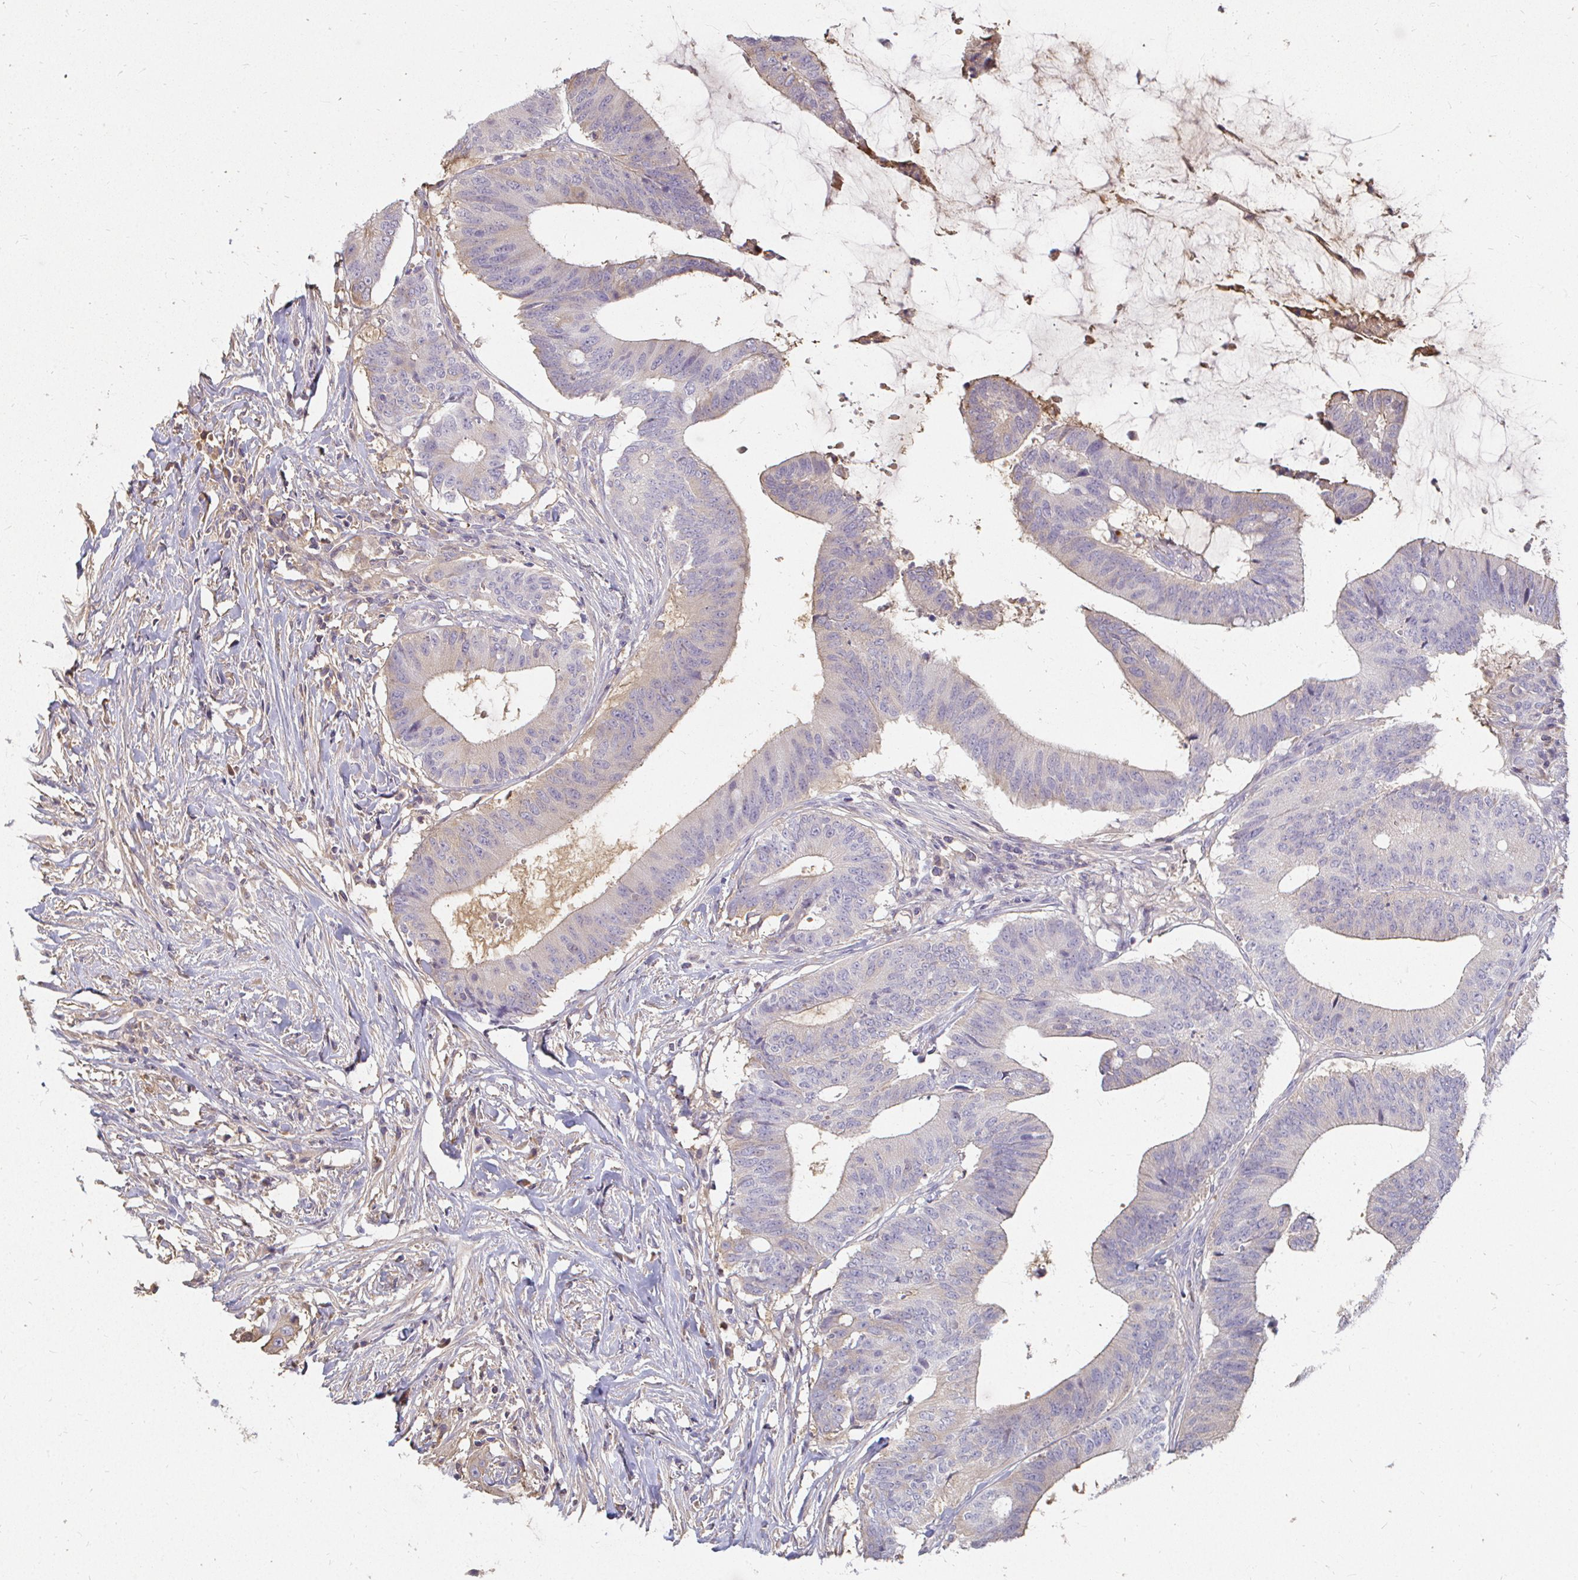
{"staining": {"intensity": "negative", "quantity": "none", "location": "none"}, "tissue": "colorectal cancer", "cell_type": "Tumor cells", "image_type": "cancer", "snomed": [{"axis": "morphology", "description": "Adenocarcinoma, NOS"}, {"axis": "topography", "description": "Colon"}], "caption": "A high-resolution histopathology image shows IHC staining of colorectal cancer, which shows no significant expression in tumor cells.", "gene": "LOXL4", "patient": {"sex": "female", "age": 43}}